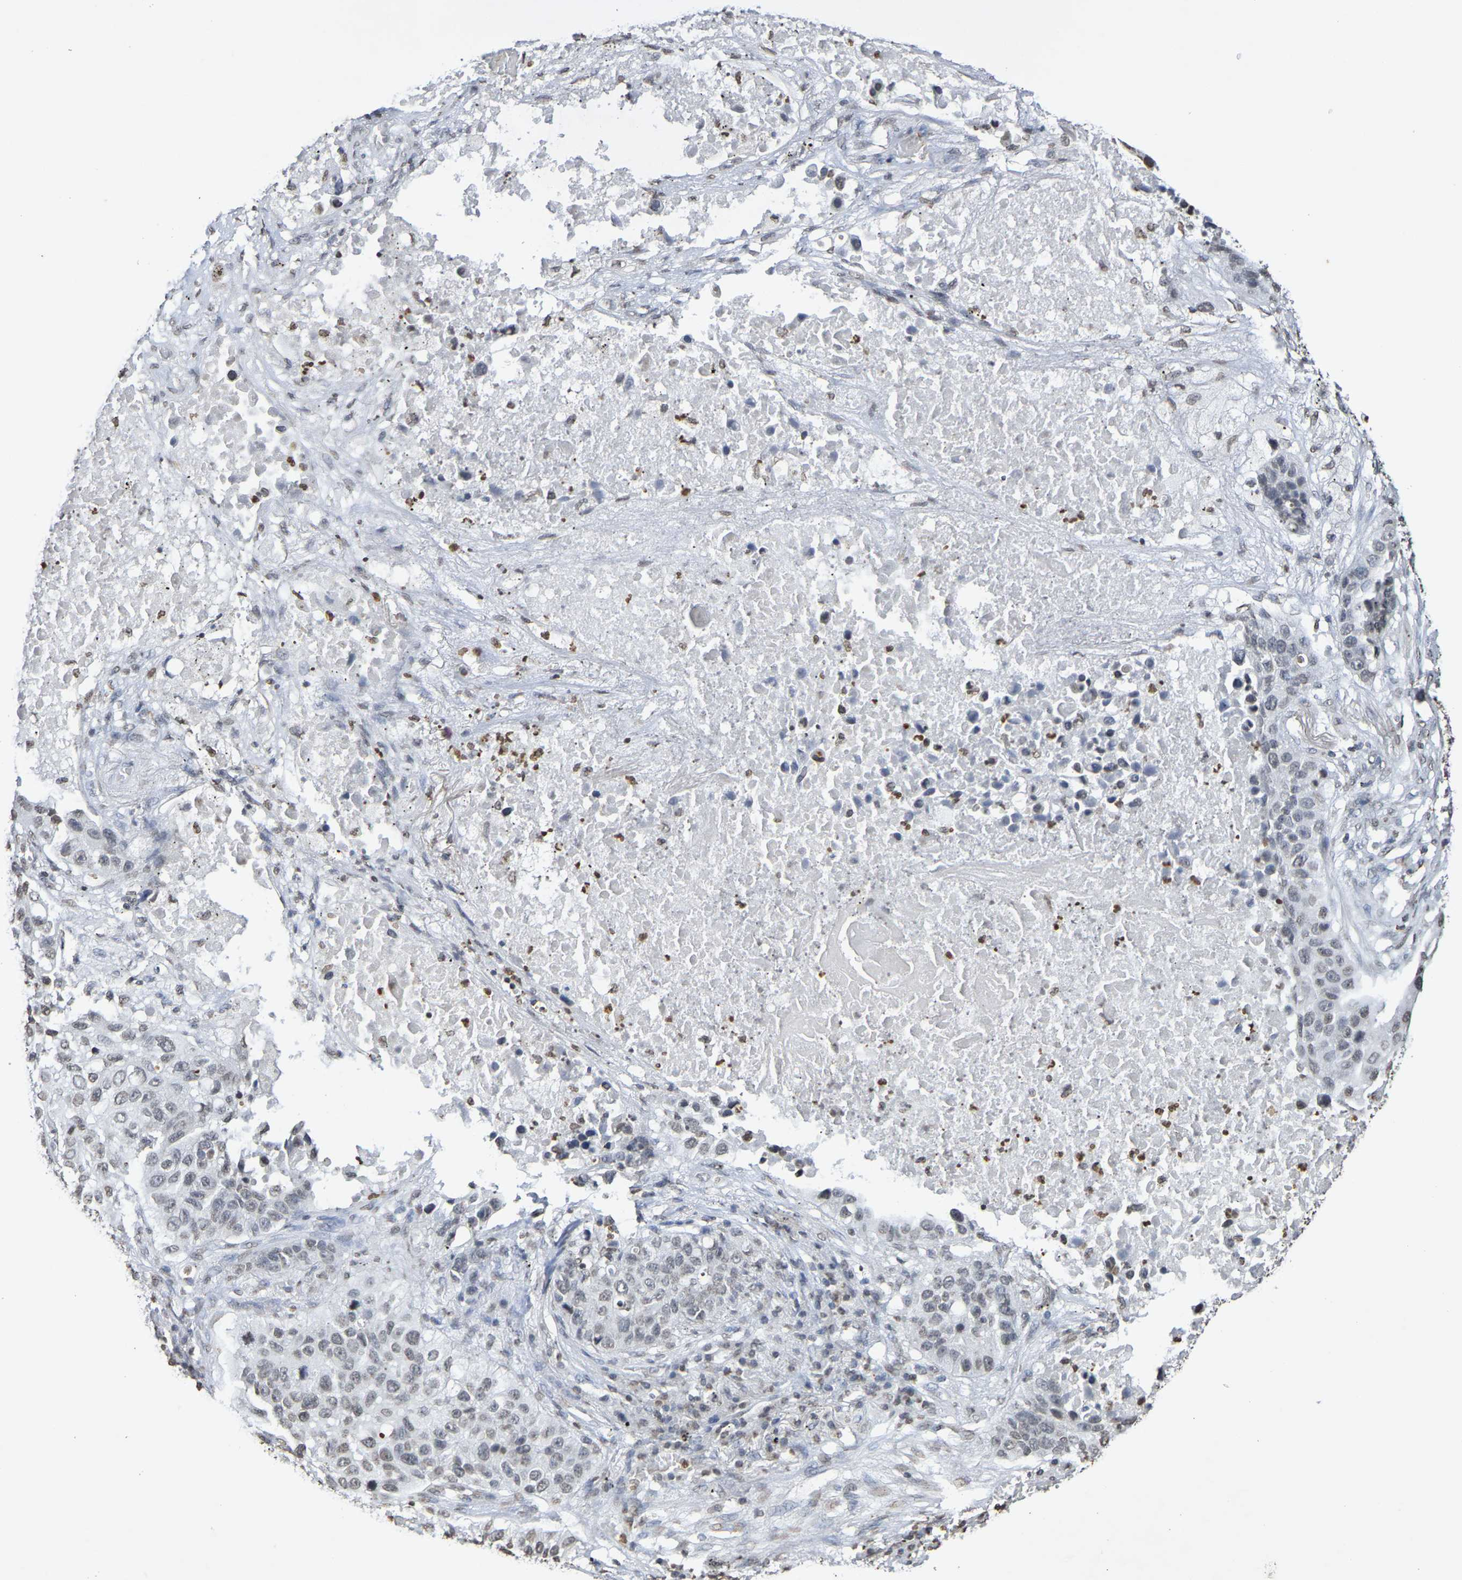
{"staining": {"intensity": "weak", "quantity": "<25%", "location": "nuclear"}, "tissue": "lung cancer", "cell_type": "Tumor cells", "image_type": "cancer", "snomed": [{"axis": "morphology", "description": "Squamous cell carcinoma, NOS"}, {"axis": "topography", "description": "Lung"}], "caption": "This is an immunohistochemistry histopathology image of lung squamous cell carcinoma. There is no expression in tumor cells.", "gene": "ATF4", "patient": {"sex": "male", "age": 57}}